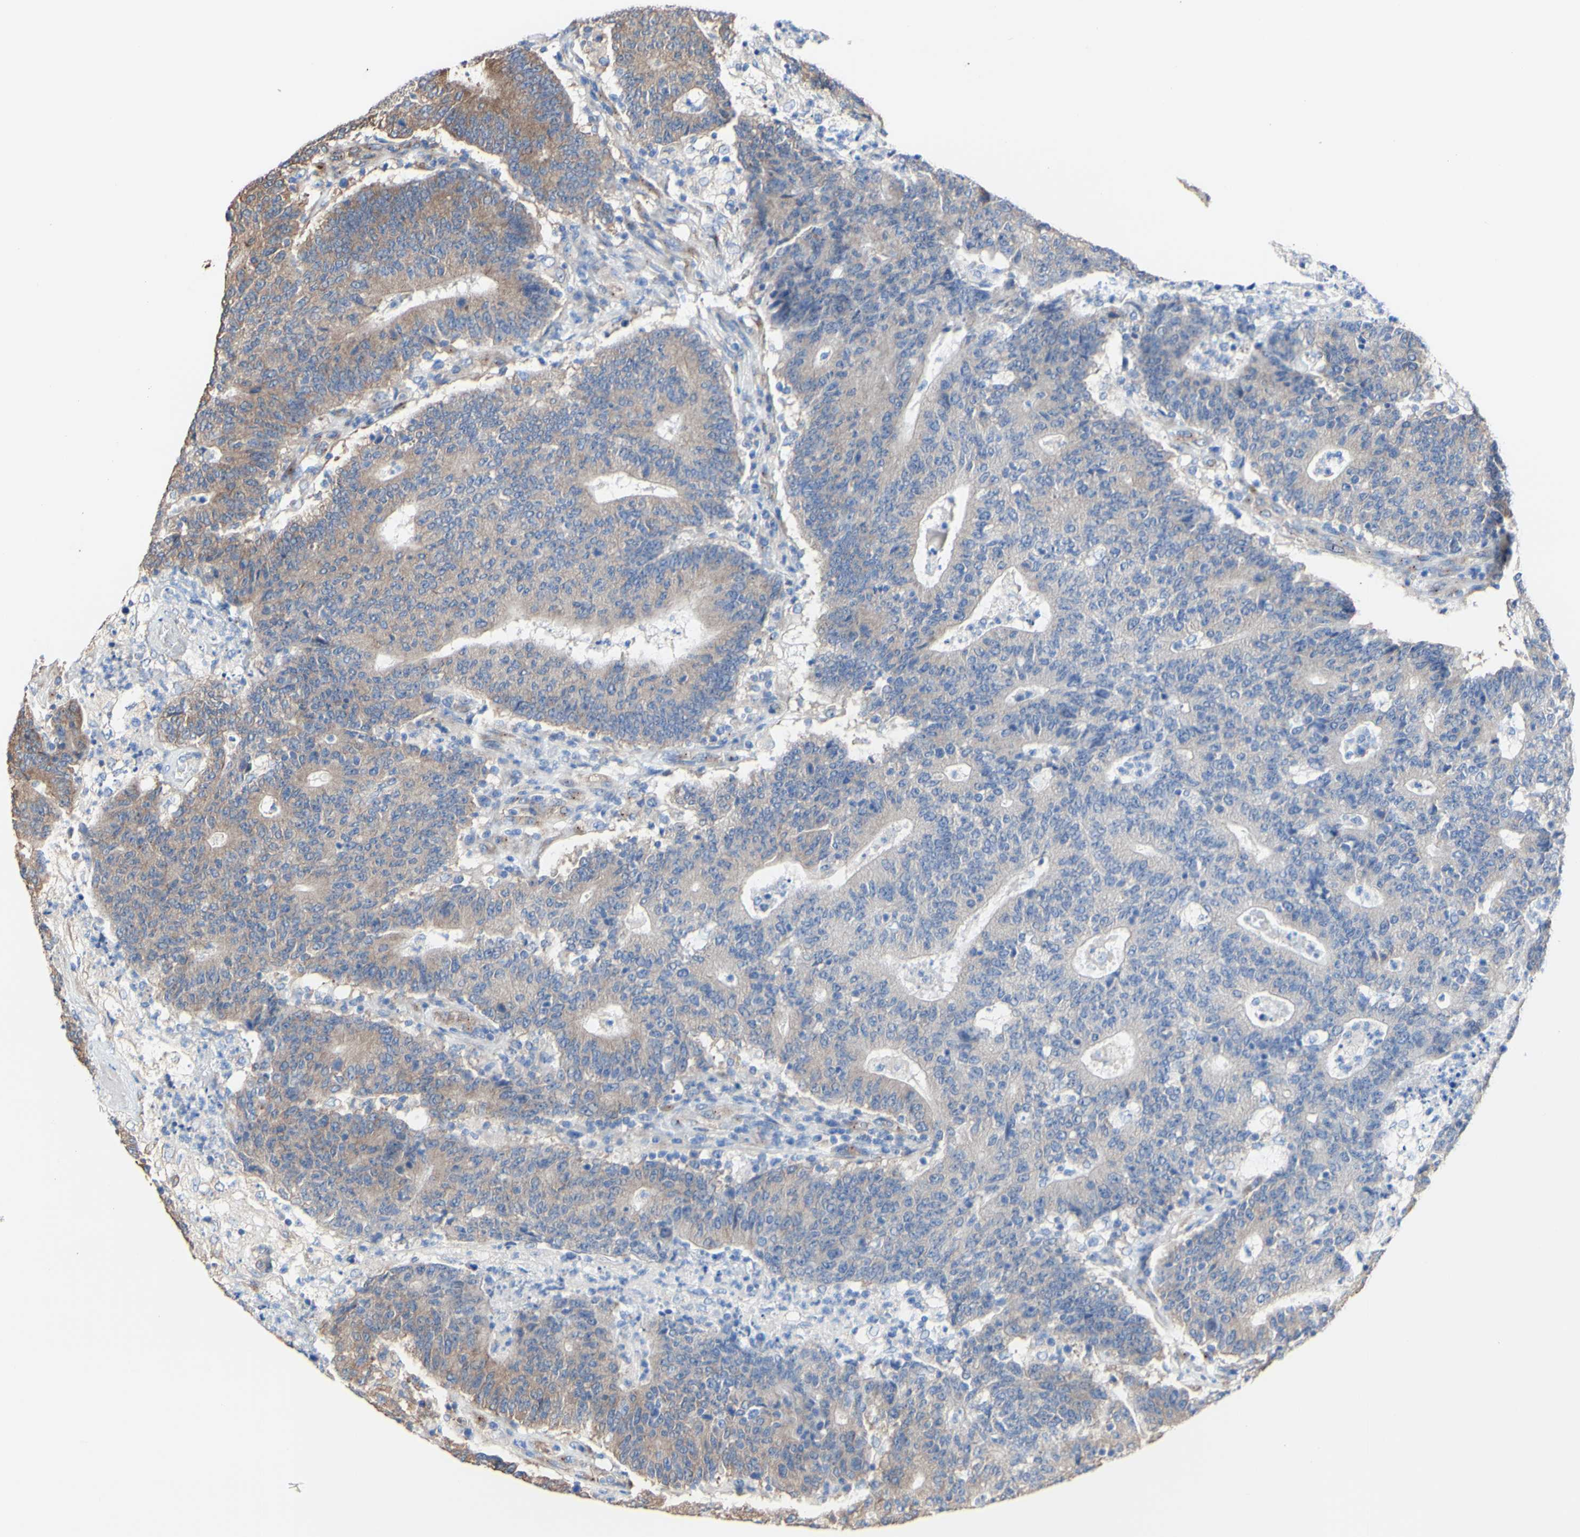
{"staining": {"intensity": "weak", "quantity": ">75%", "location": "cytoplasmic/membranous"}, "tissue": "colorectal cancer", "cell_type": "Tumor cells", "image_type": "cancer", "snomed": [{"axis": "morphology", "description": "Normal tissue, NOS"}, {"axis": "morphology", "description": "Adenocarcinoma, NOS"}, {"axis": "topography", "description": "Colon"}], "caption": "Human colorectal cancer stained with a brown dye demonstrates weak cytoplasmic/membranous positive expression in approximately >75% of tumor cells.", "gene": "LRIG3", "patient": {"sex": "female", "age": 75}}